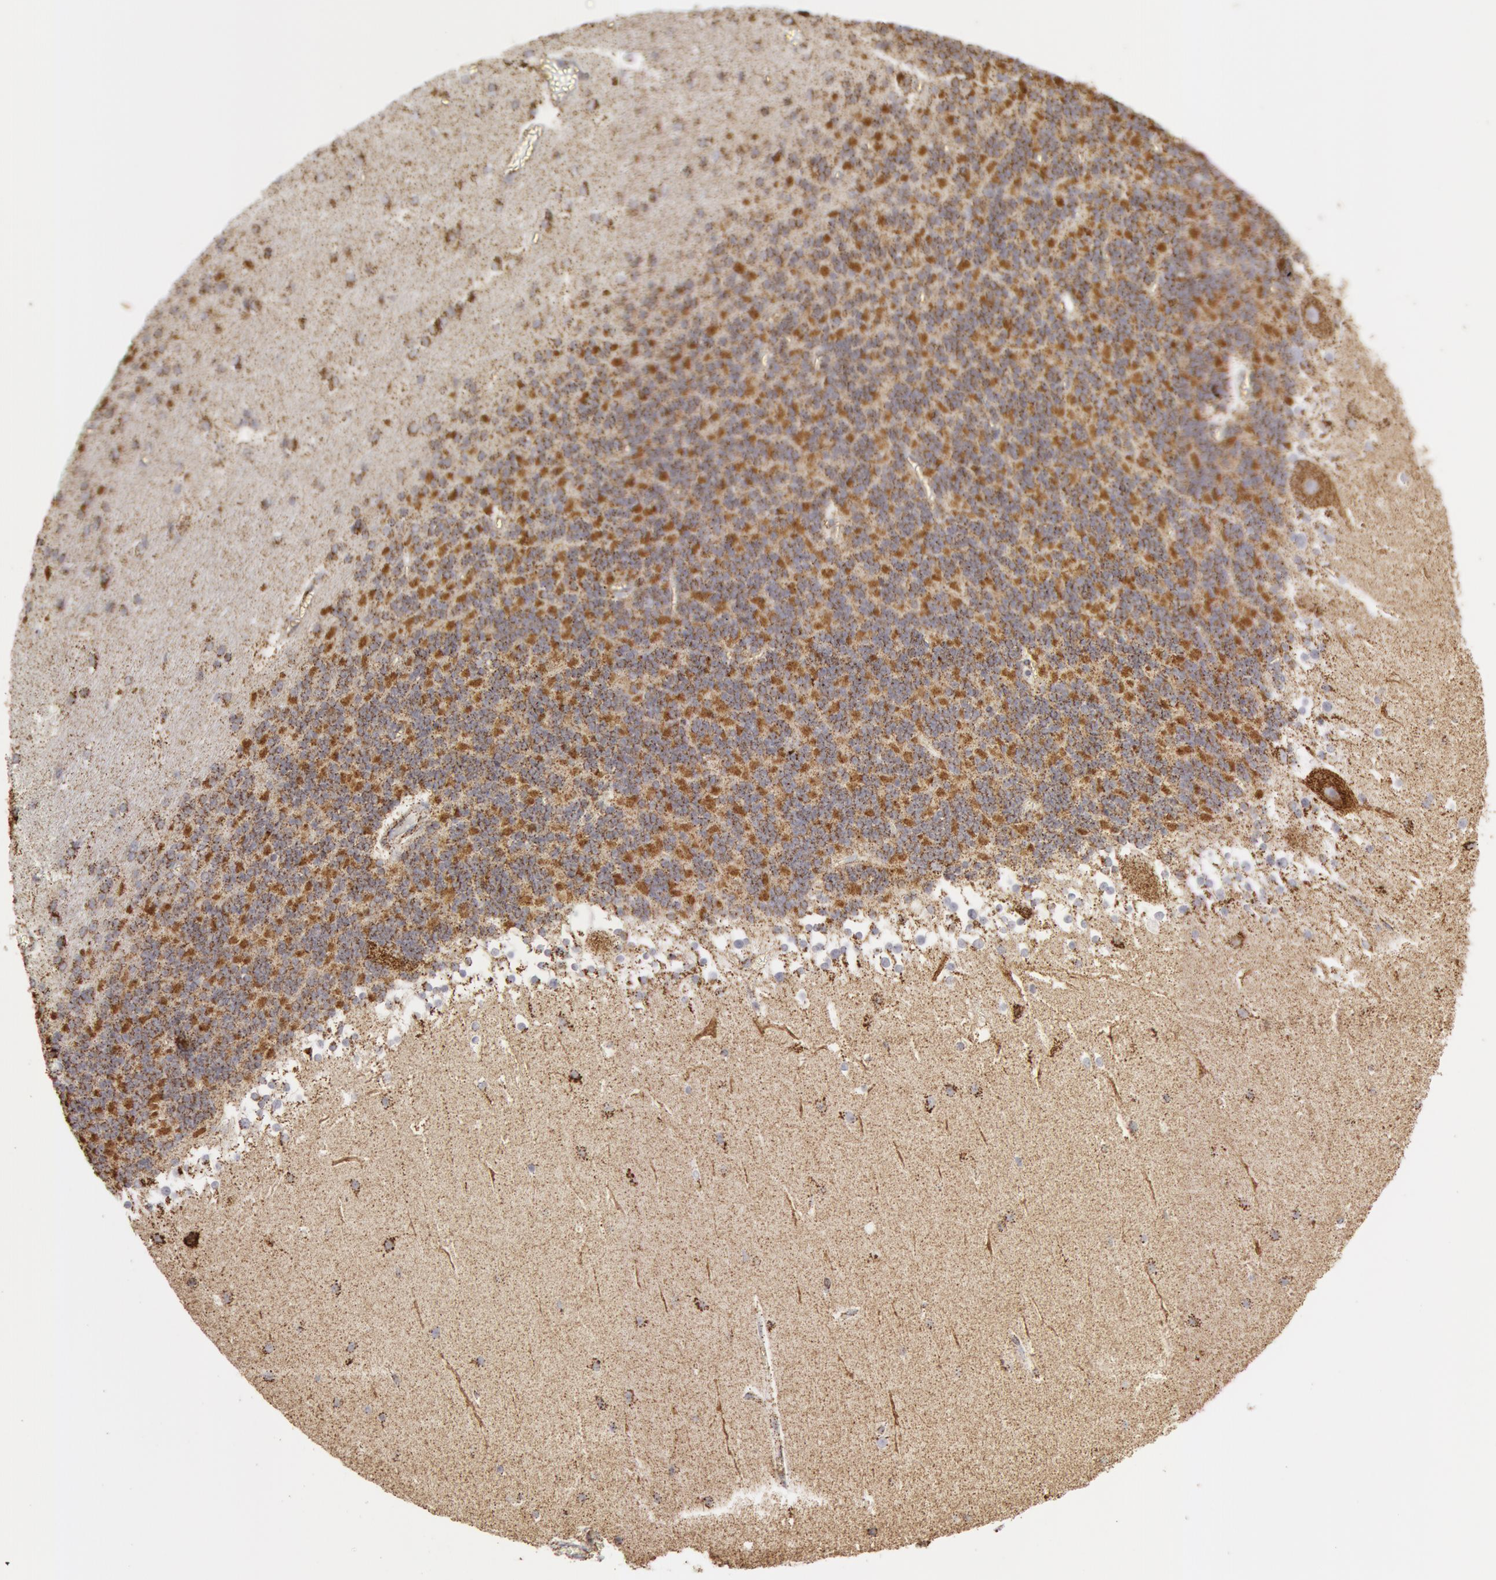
{"staining": {"intensity": "moderate", "quantity": ">75%", "location": "cytoplasmic/membranous"}, "tissue": "cerebellum", "cell_type": "Cells in granular layer", "image_type": "normal", "snomed": [{"axis": "morphology", "description": "Normal tissue, NOS"}, {"axis": "topography", "description": "Cerebellum"}], "caption": "The immunohistochemical stain highlights moderate cytoplasmic/membranous staining in cells in granular layer of normal cerebellum. (Brightfield microscopy of DAB IHC at high magnification).", "gene": "ATP5F1B", "patient": {"sex": "female", "age": 19}}